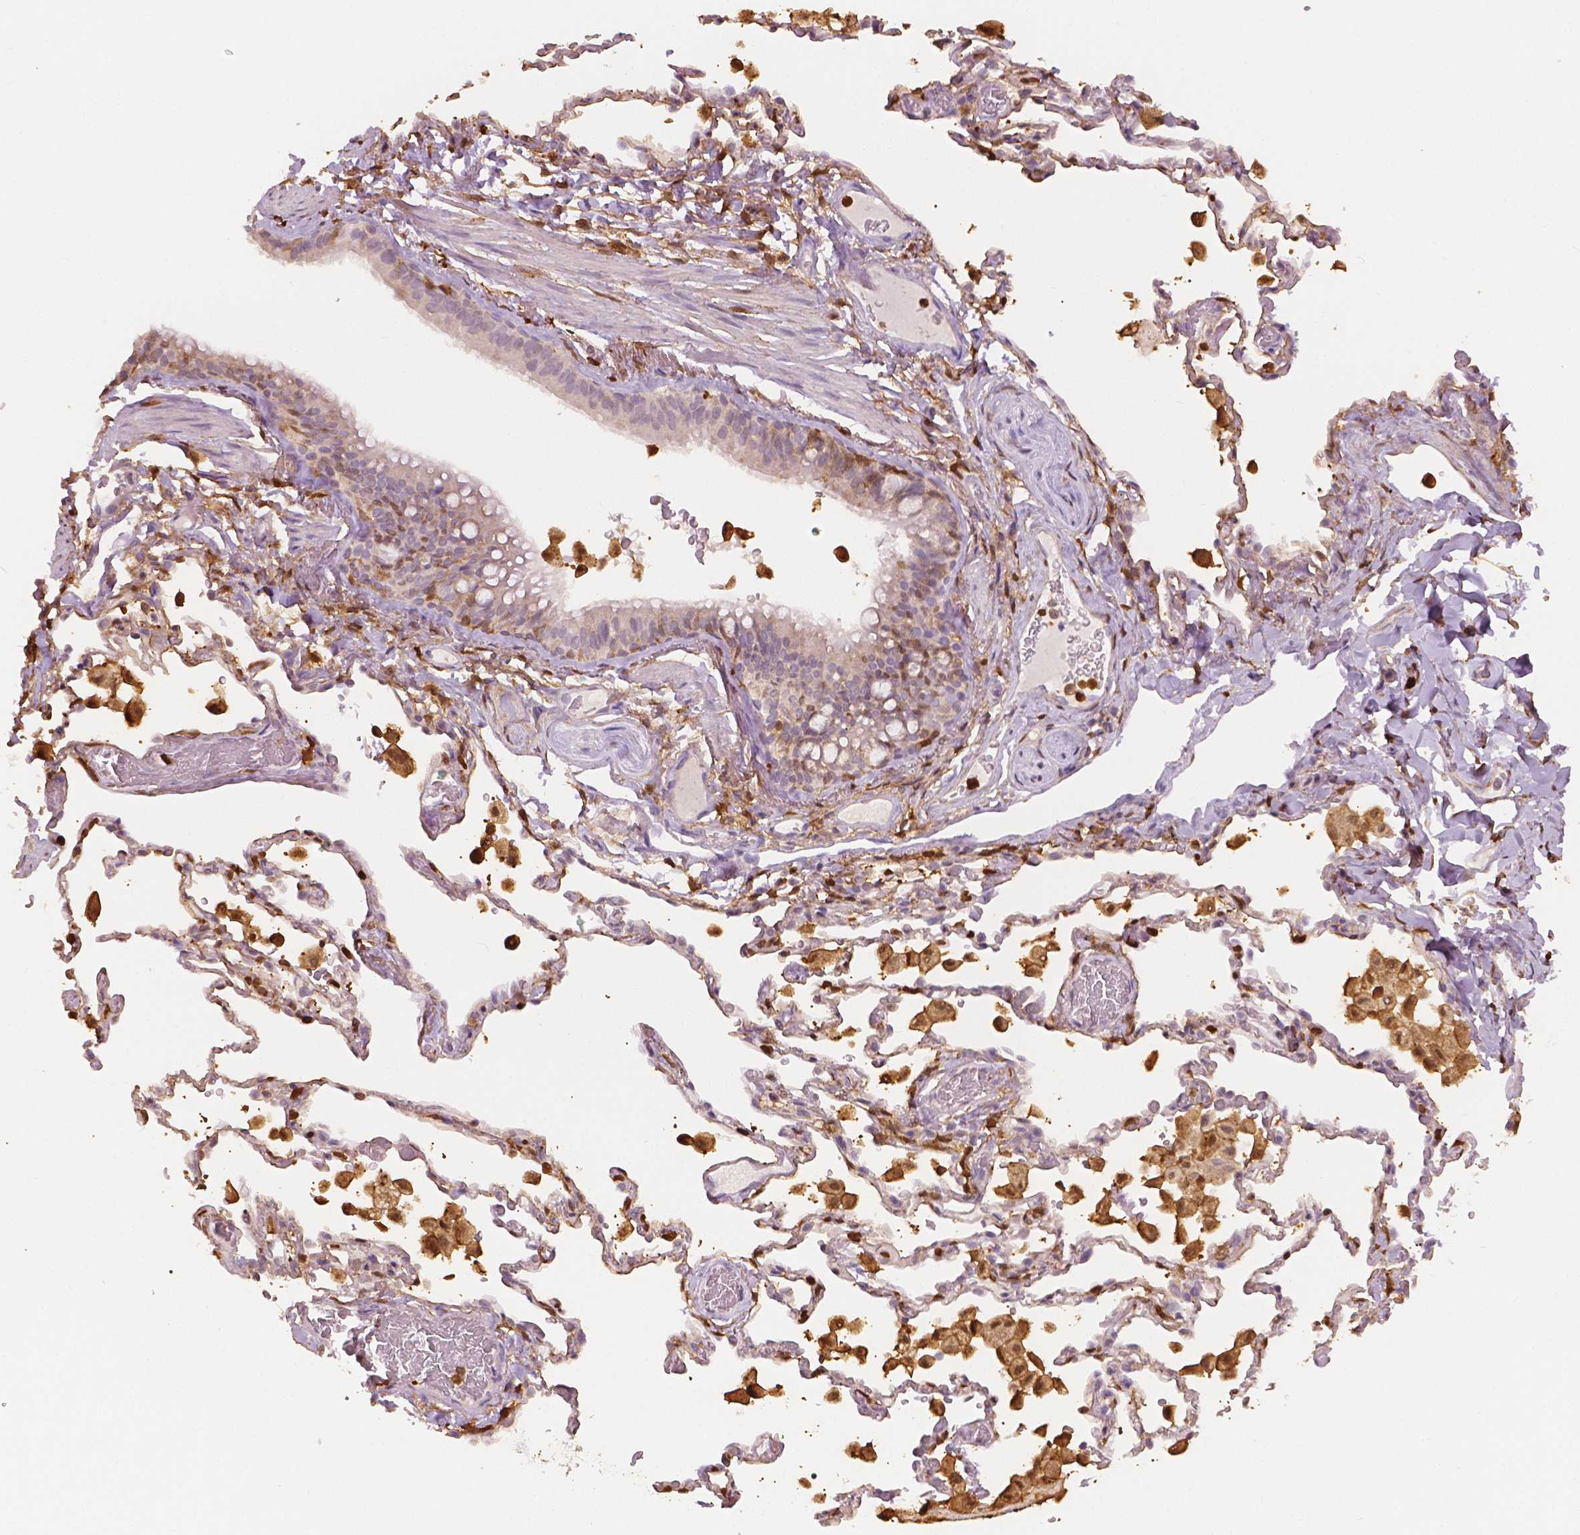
{"staining": {"intensity": "negative", "quantity": "none", "location": "none"}, "tissue": "bronchus", "cell_type": "Respiratory epithelial cells", "image_type": "normal", "snomed": [{"axis": "morphology", "description": "Normal tissue, NOS"}, {"axis": "topography", "description": "Bronchus"}, {"axis": "topography", "description": "Lung"}], "caption": "IHC histopathology image of benign bronchus: bronchus stained with DAB shows no significant protein expression in respiratory epithelial cells.", "gene": "S100A4", "patient": {"sex": "male", "age": 54}}